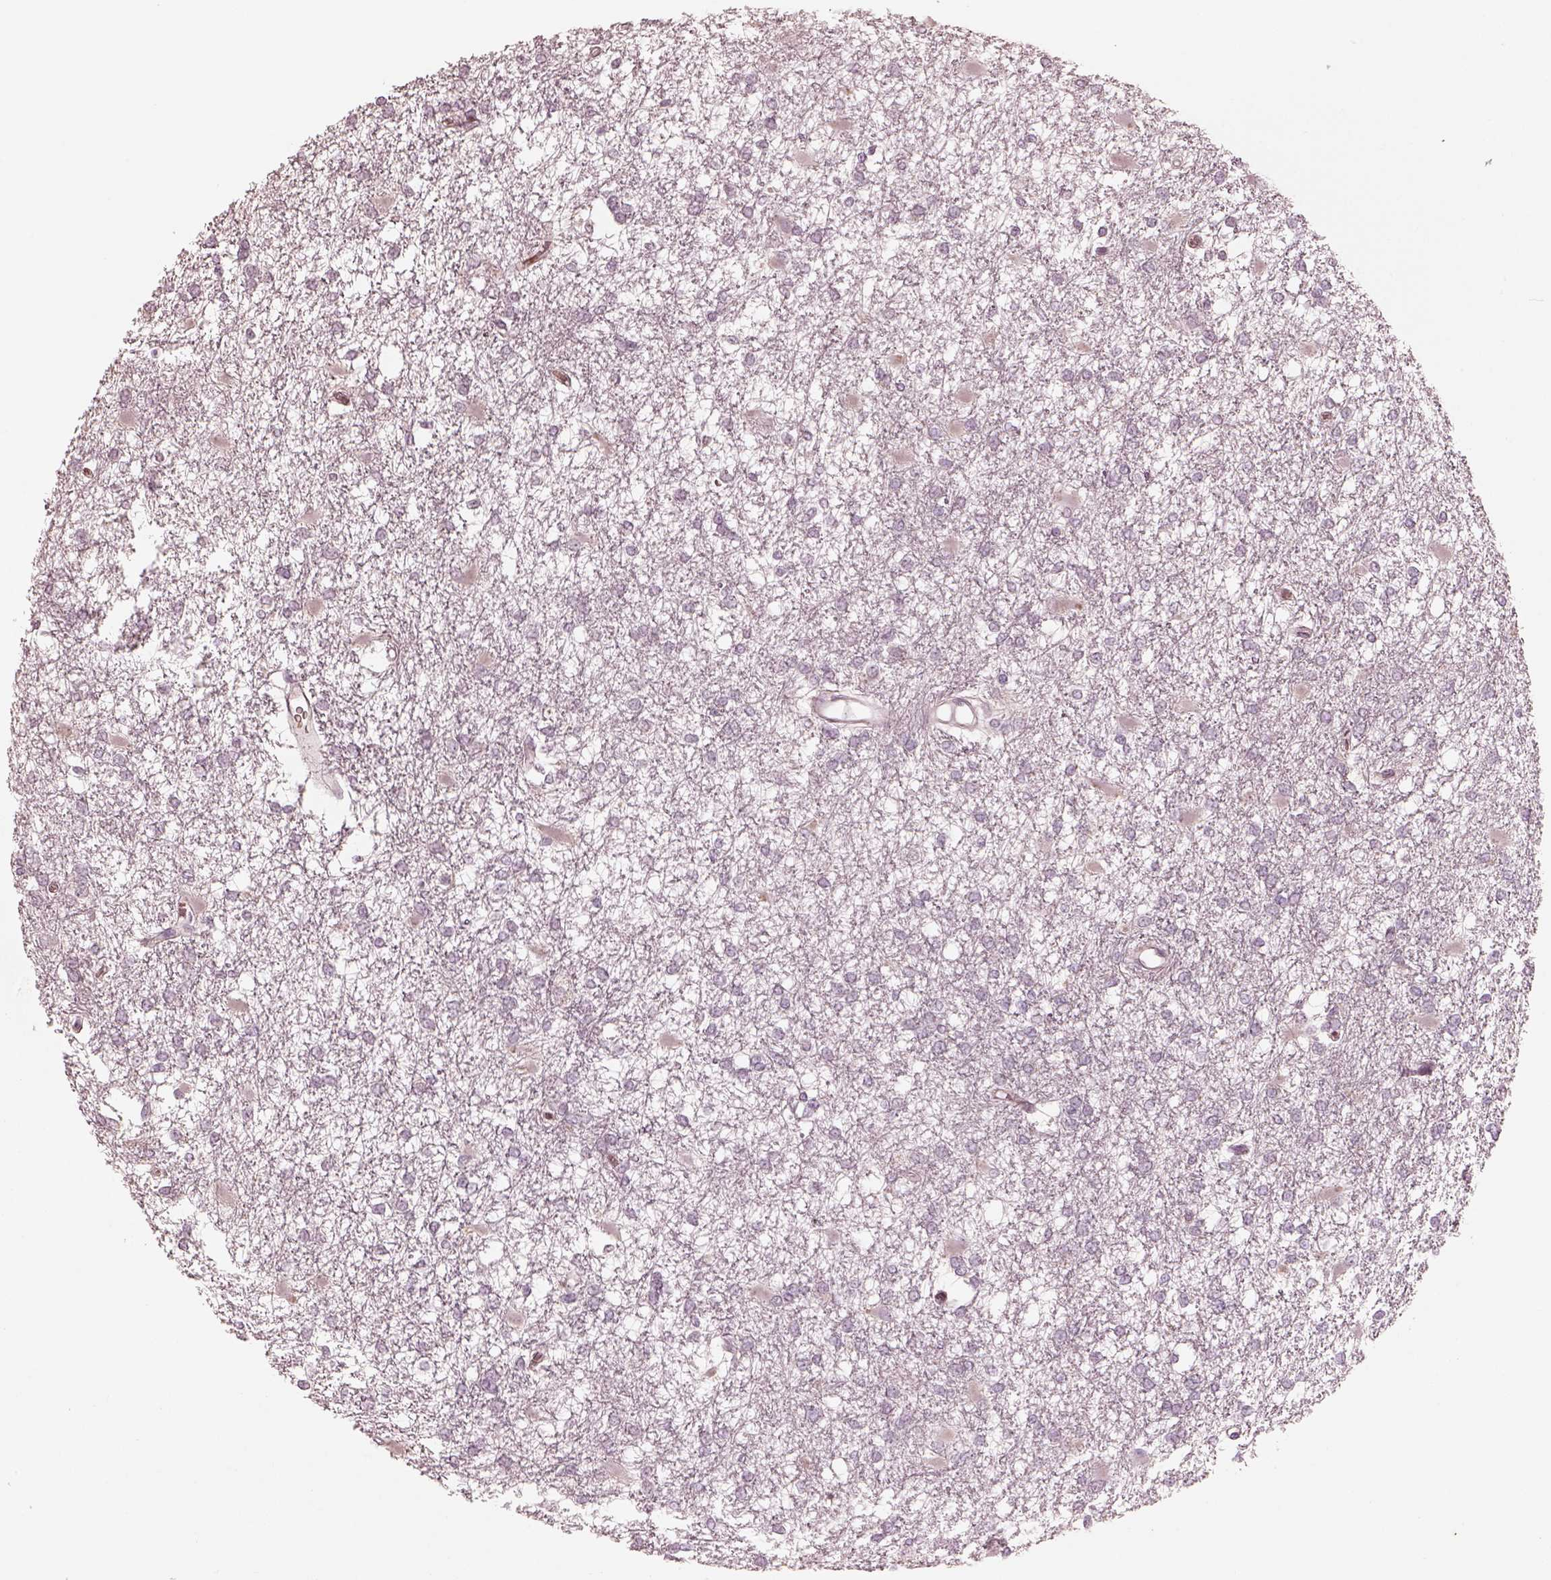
{"staining": {"intensity": "negative", "quantity": "none", "location": "none"}, "tissue": "glioma", "cell_type": "Tumor cells", "image_type": "cancer", "snomed": [{"axis": "morphology", "description": "Glioma, malignant, High grade"}, {"axis": "topography", "description": "Cerebral cortex"}], "caption": "This micrograph is of malignant glioma (high-grade) stained with IHC to label a protein in brown with the nuclei are counter-stained blue. There is no positivity in tumor cells. (DAB (3,3'-diaminobenzidine) IHC, high magnification).", "gene": "ANKLE1", "patient": {"sex": "male", "age": 79}}